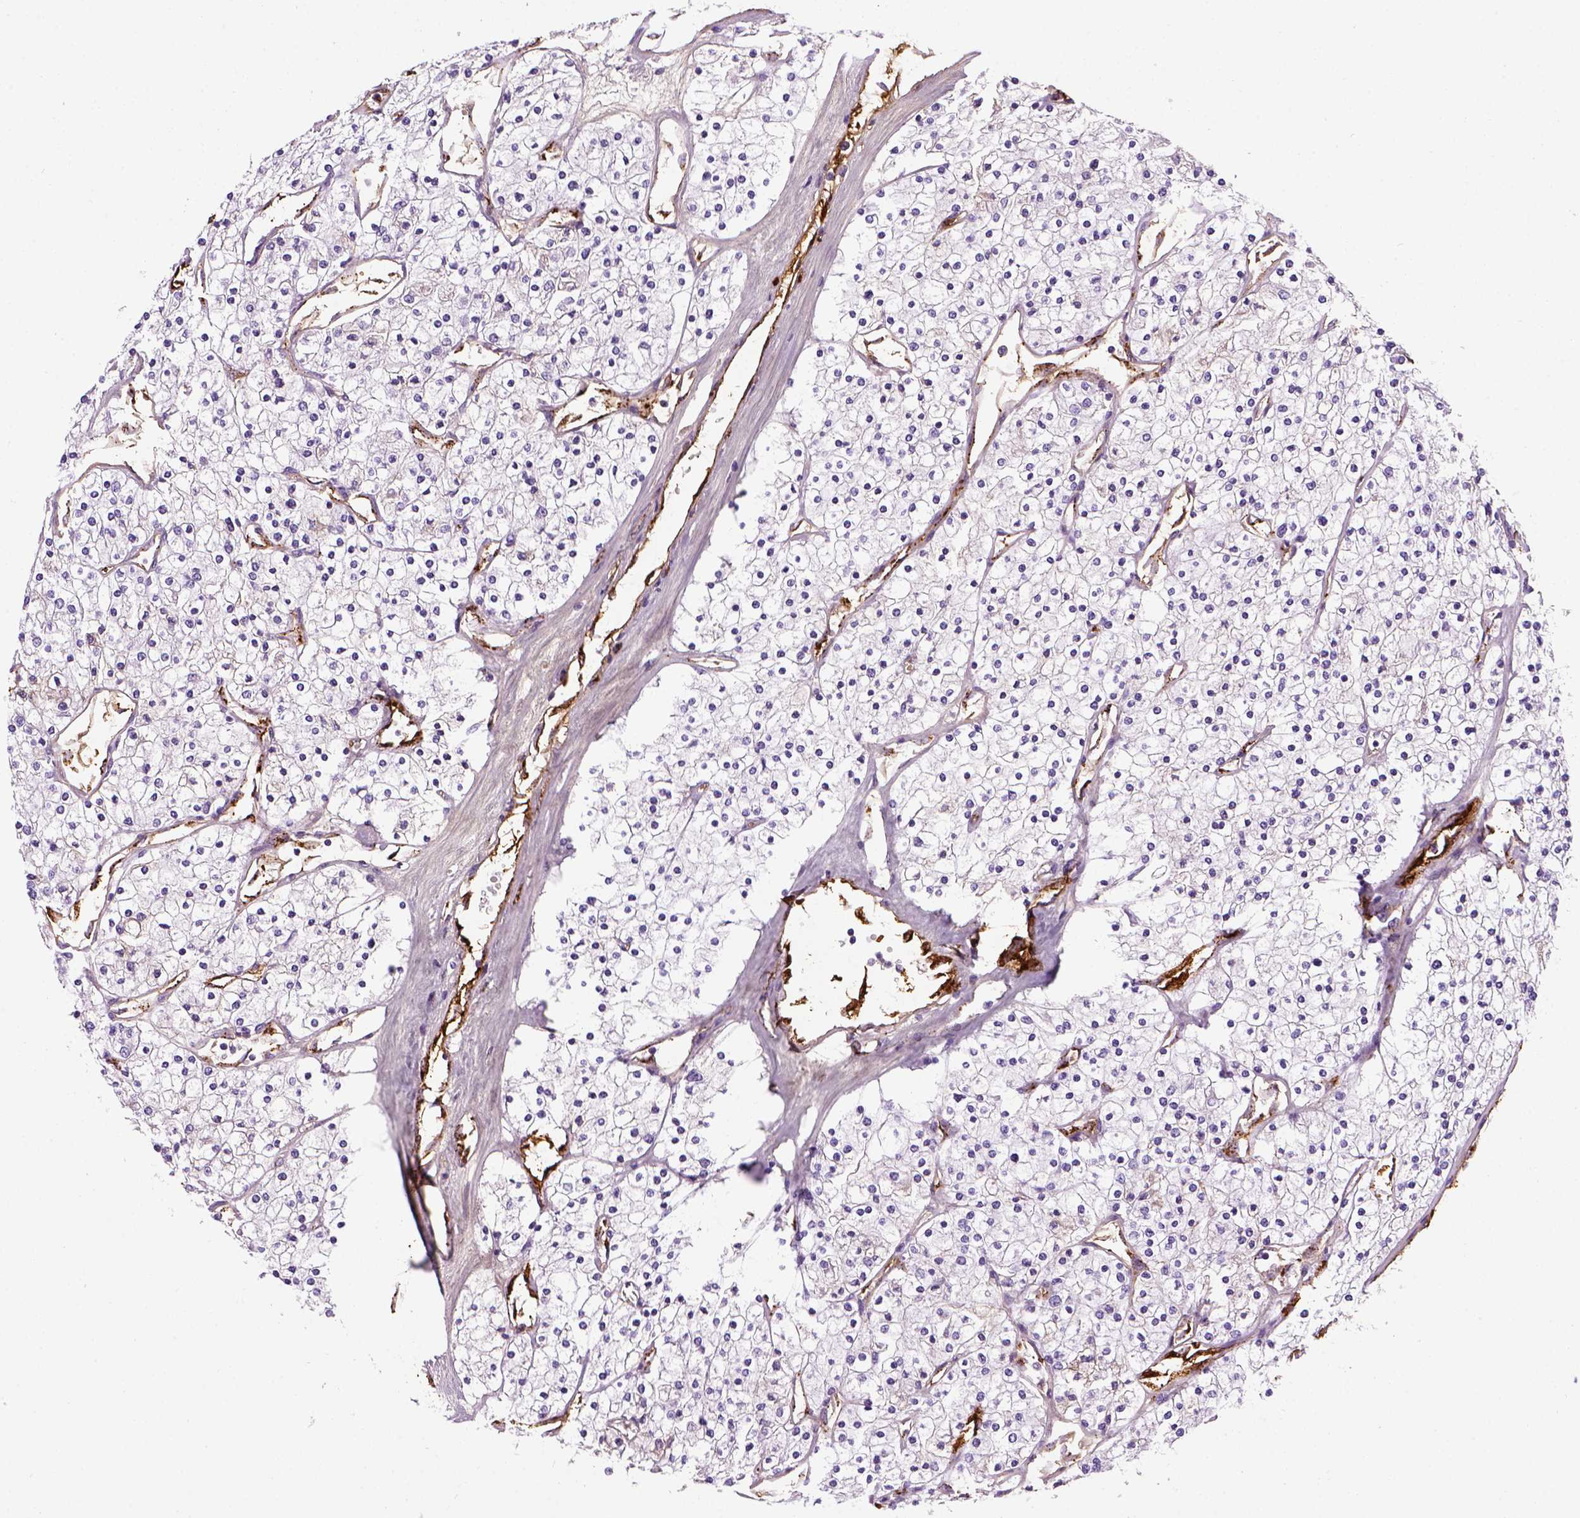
{"staining": {"intensity": "negative", "quantity": "none", "location": "none"}, "tissue": "renal cancer", "cell_type": "Tumor cells", "image_type": "cancer", "snomed": [{"axis": "morphology", "description": "Adenocarcinoma, NOS"}, {"axis": "topography", "description": "Kidney"}], "caption": "DAB immunohistochemical staining of renal cancer (adenocarcinoma) exhibits no significant positivity in tumor cells. (Brightfield microscopy of DAB IHC at high magnification).", "gene": "VWF", "patient": {"sex": "male", "age": 80}}